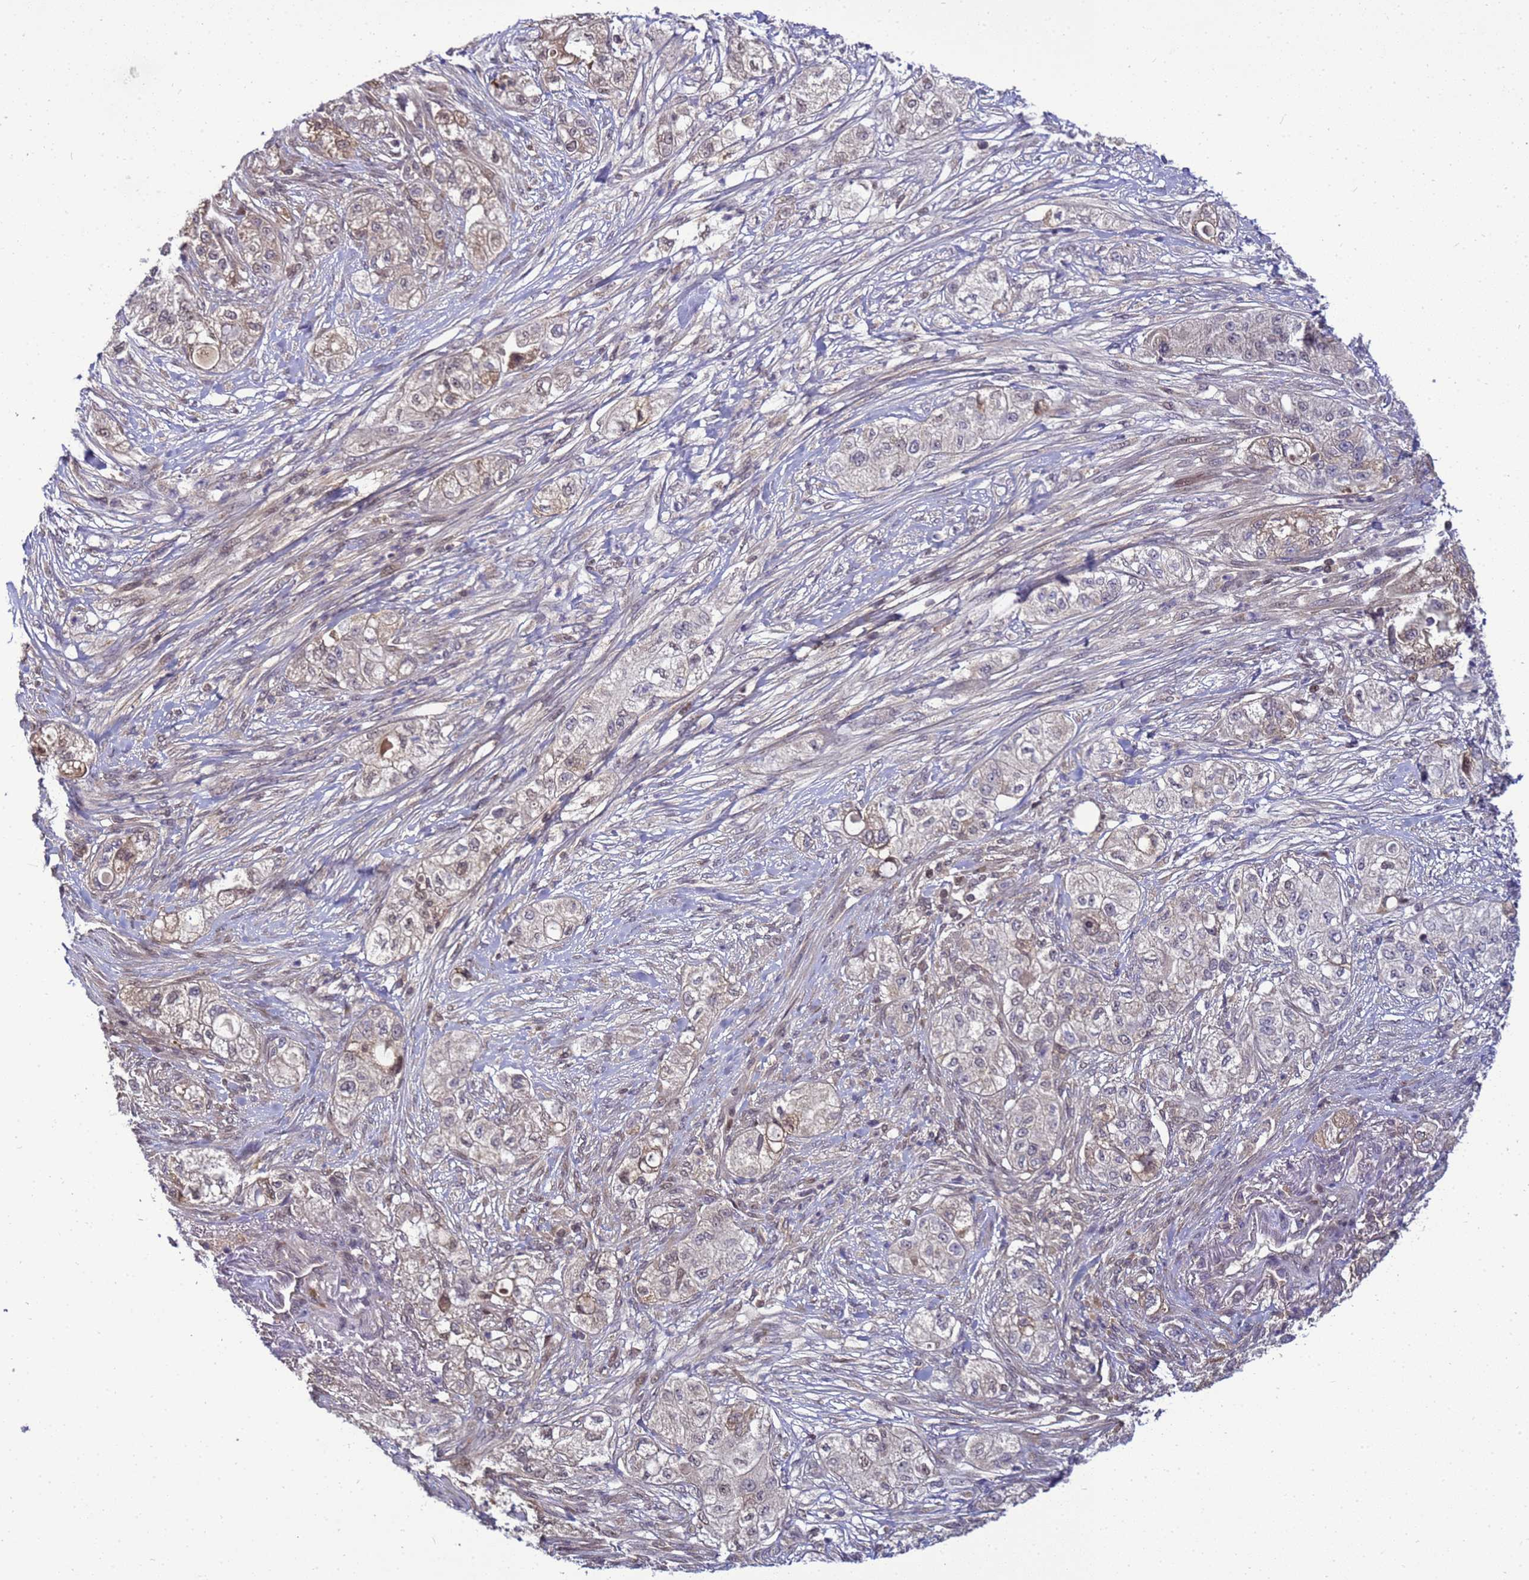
{"staining": {"intensity": "weak", "quantity": "<25%", "location": "cytoplasmic/membranous"}, "tissue": "pancreatic cancer", "cell_type": "Tumor cells", "image_type": "cancer", "snomed": [{"axis": "morphology", "description": "Adenocarcinoma, NOS"}, {"axis": "topography", "description": "Pancreas"}], "caption": "IHC photomicrograph of human adenocarcinoma (pancreatic) stained for a protein (brown), which shows no expression in tumor cells. Nuclei are stained in blue.", "gene": "TMEM74B", "patient": {"sex": "female", "age": 78}}